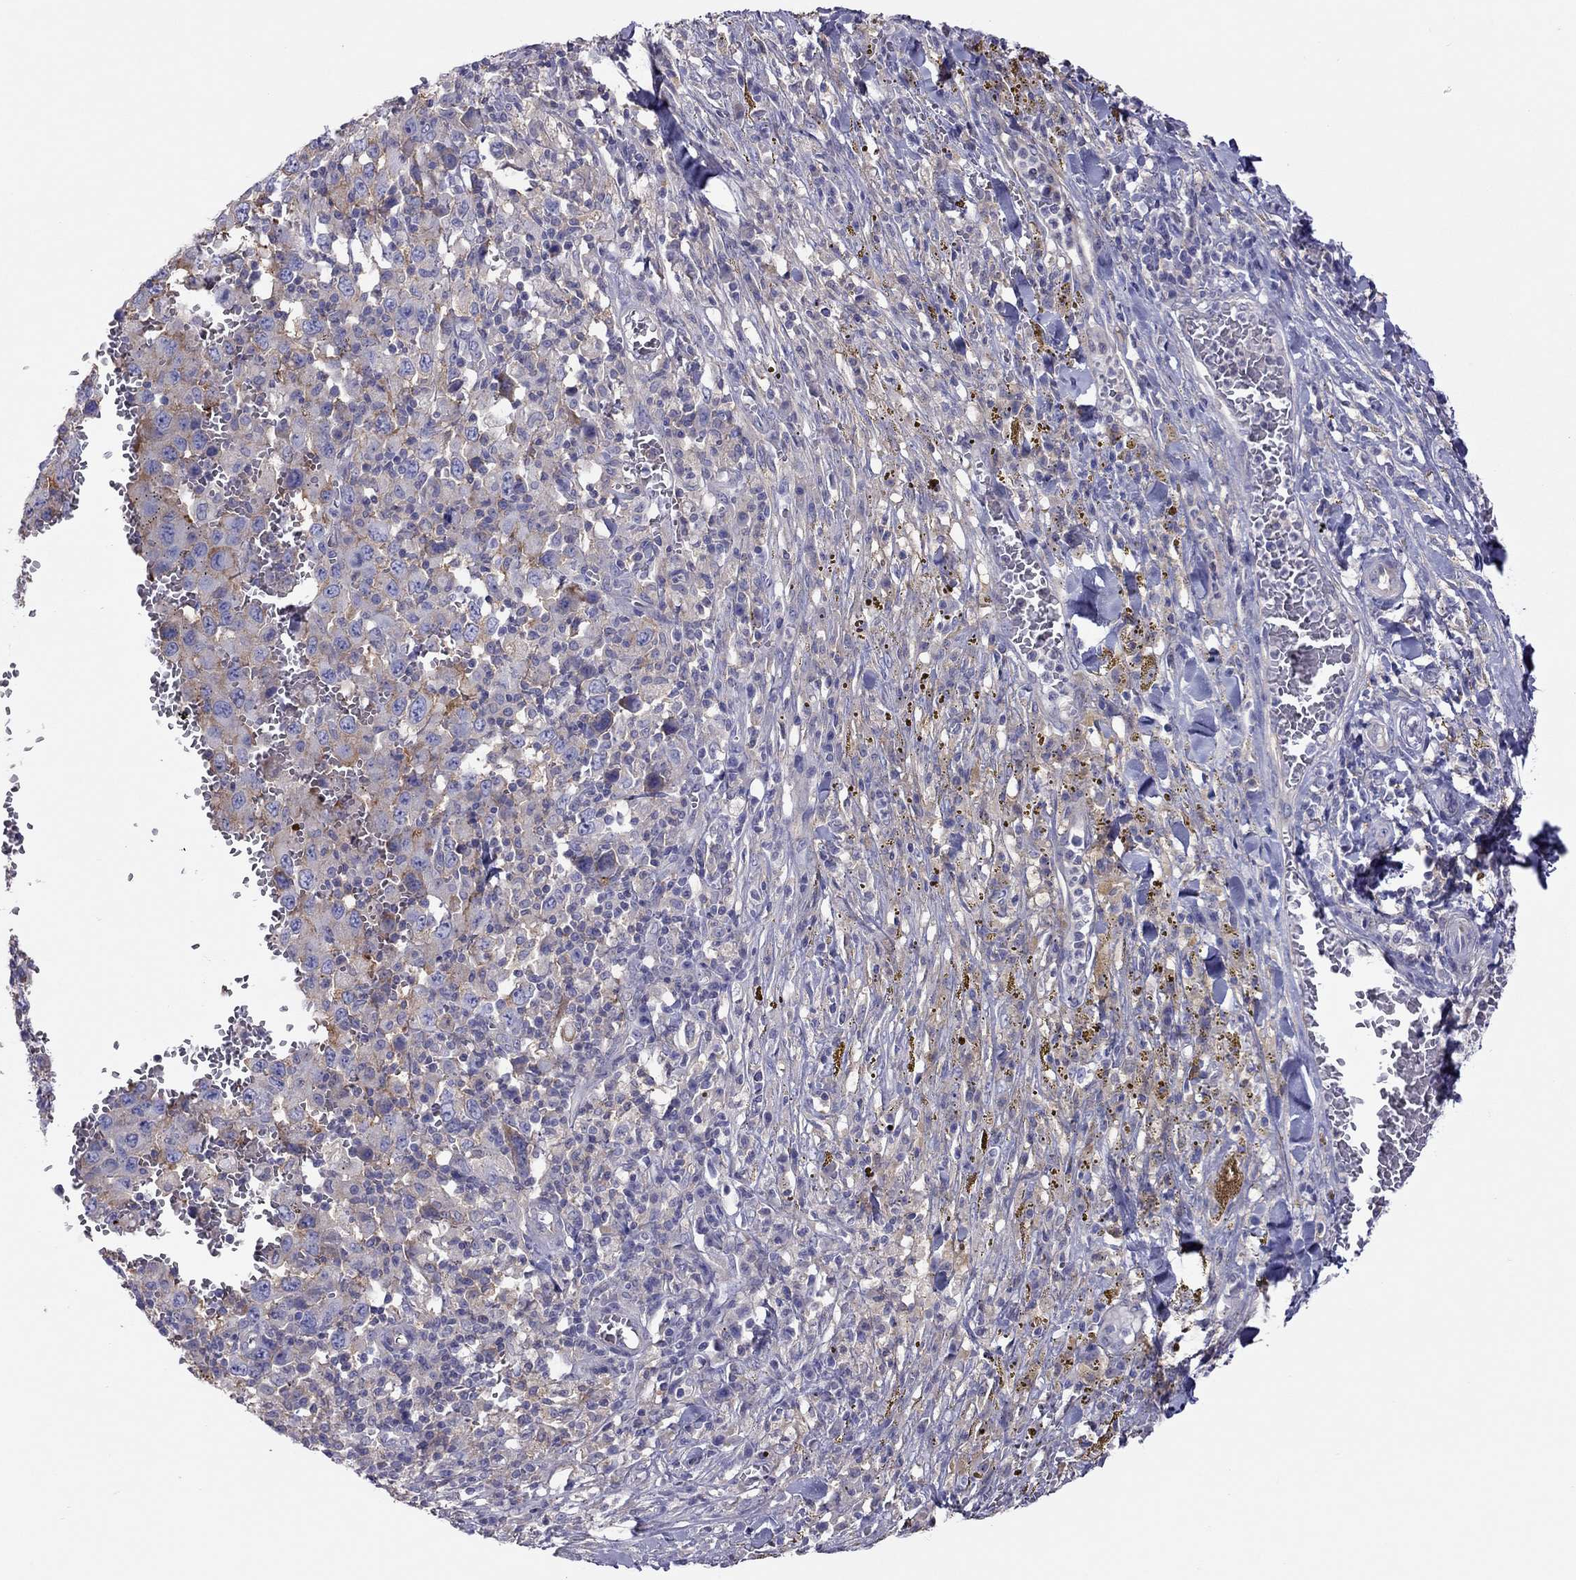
{"staining": {"intensity": "moderate", "quantity": "<25%", "location": "cytoplasmic/membranous"}, "tissue": "melanoma", "cell_type": "Tumor cells", "image_type": "cancer", "snomed": [{"axis": "morphology", "description": "Malignant melanoma, NOS"}, {"axis": "topography", "description": "Skin"}], "caption": "Immunohistochemical staining of malignant melanoma exhibits low levels of moderate cytoplasmic/membranous expression in about <25% of tumor cells. (Stains: DAB (3,3'-diaminobenzidine) in brown, nuclei in blue, Microscopy: brightfield microscopy at high magnification).", "gene": "ALOX15B", "patient": {"sex": "female", "age": 91}}